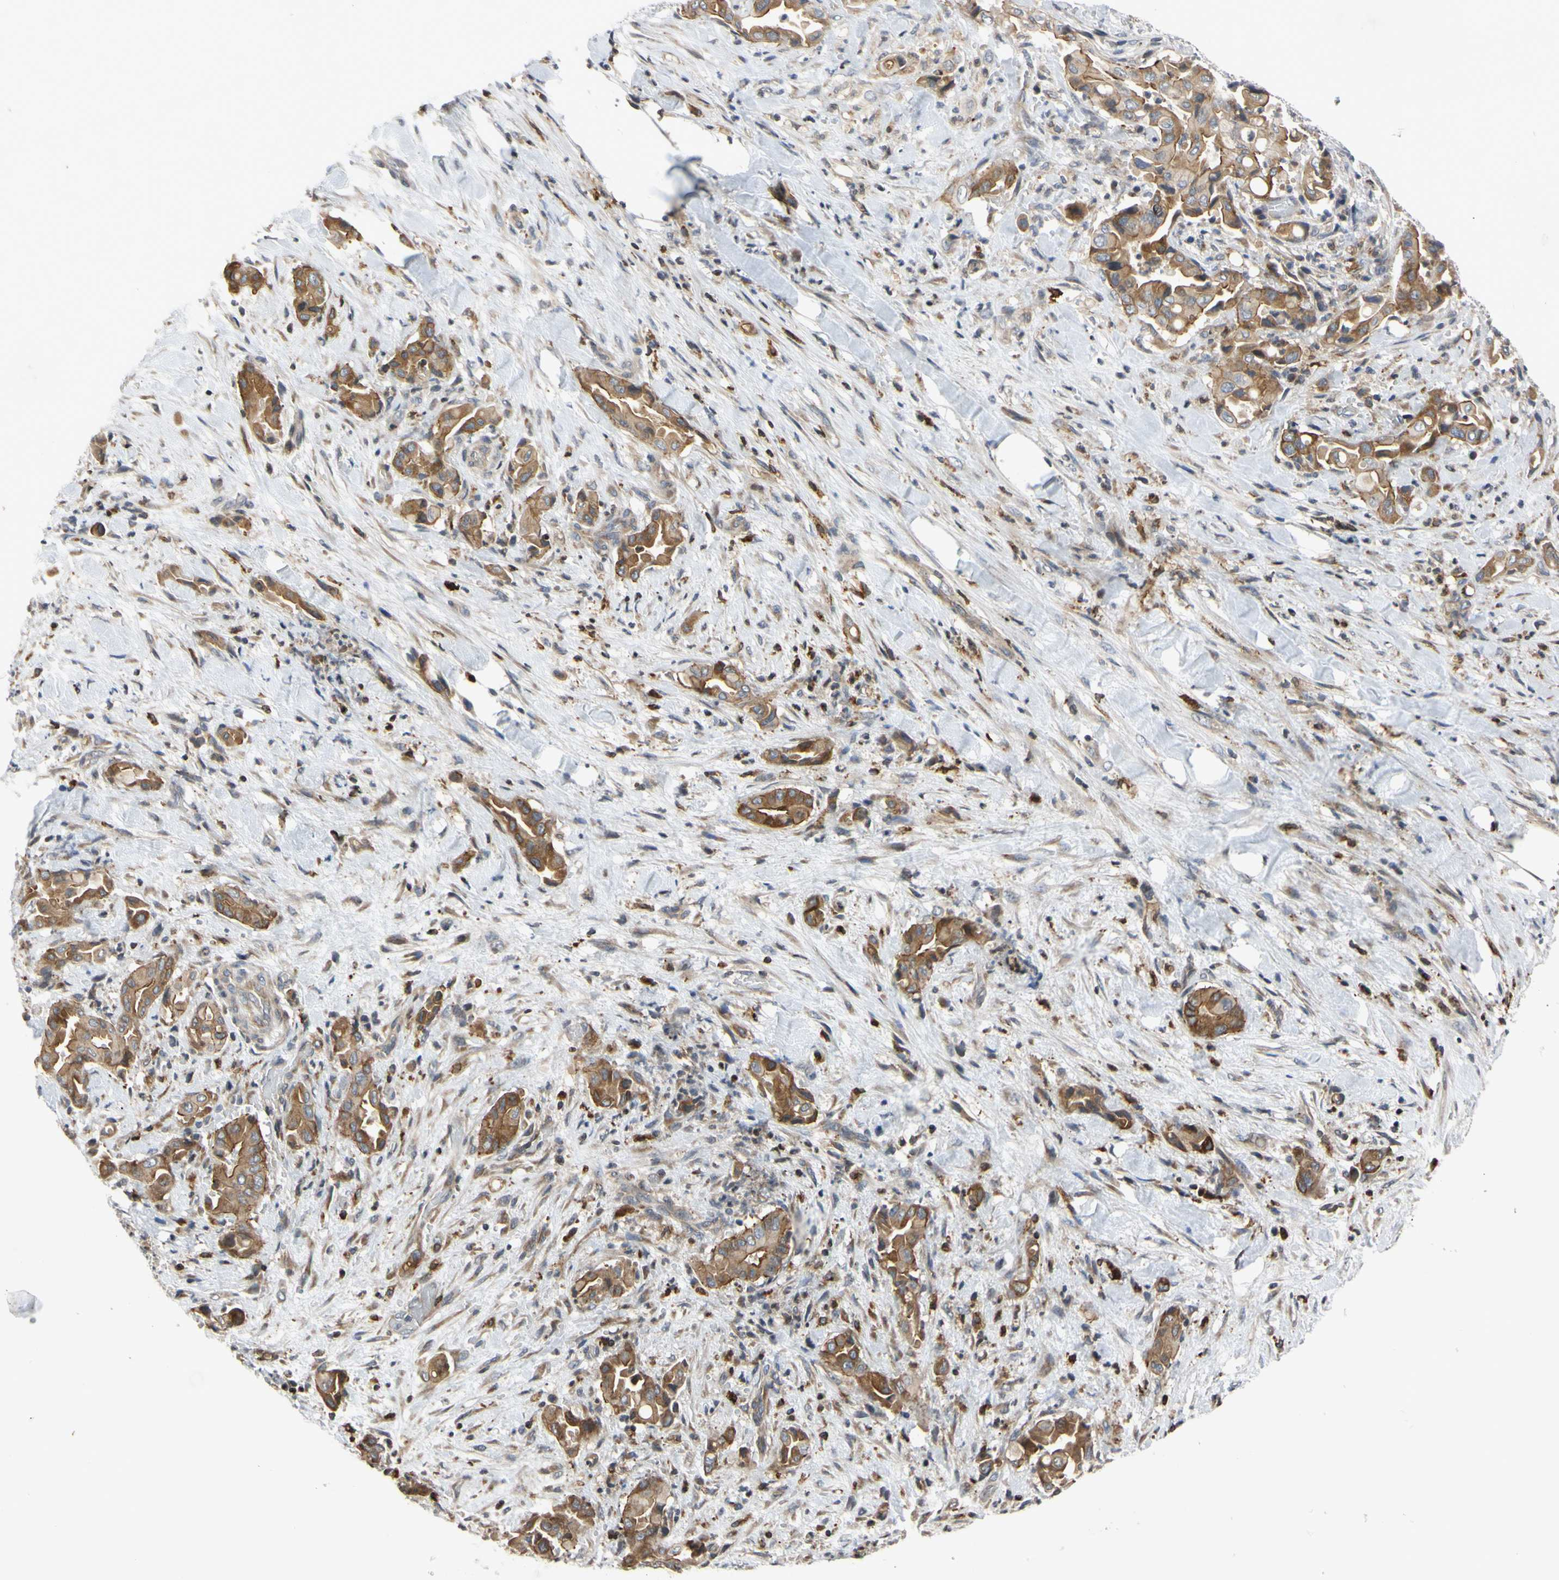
{"staining": {"intensity": "moderate", "quantity": ">75%", "location": "cytoplasmic/membranous"}, "tissue": "liver cancer", "cell_type": "Tumor cells", "image_type": "cancer", "snomed": [{"axis": "morphology", "description": "Cholangiocarcinoma"}, {"axis": "topography", "description": "Liver"}], "caption": "A medium amount of moderate cytoplasmic/membranous staining is appreciated in about >75% of tumor cells in cholangiocarcinoma (liver) tissue.", "gene": "PLXNA2", "patient": {"sex": "female", "age": 68}}